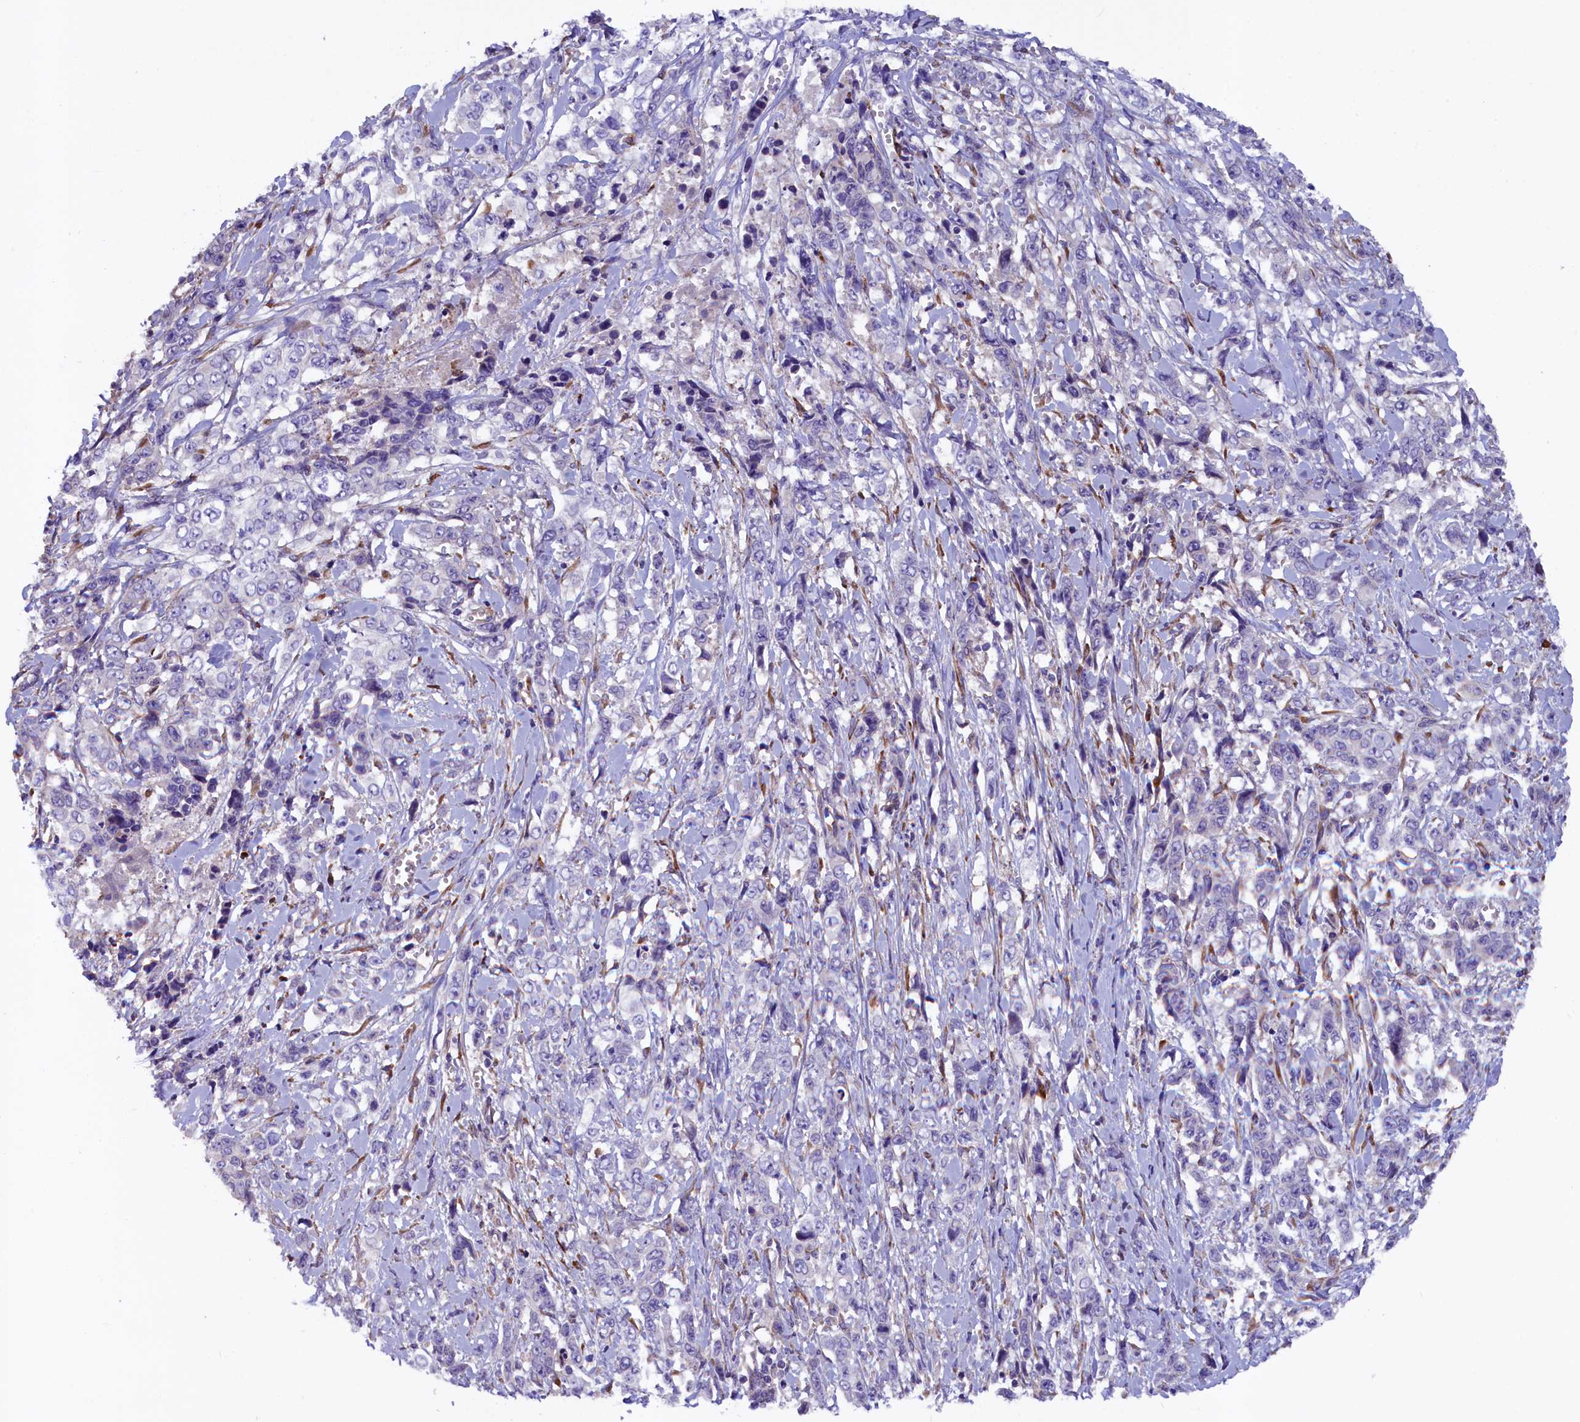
{"staining": {"intensity": "negative", "quantity": "none", "location": "none"}, "tissue": "stomach cancer", "cell_type": "Tumor cells", "image_type": "cancer", "snomed": [{"axis": "morphology", "description": "Adenocarcinoma, NOS"}, {"axis": "topography", "description": "Stomach, upper"}], "caption": "A high-resolution image shows immunohistochemistry staining of stomach adenocarcinoma, which shows no significant staining in tumor cells.", "gene": "GPR108", "patient": {"sex": "male", "age": 62}}